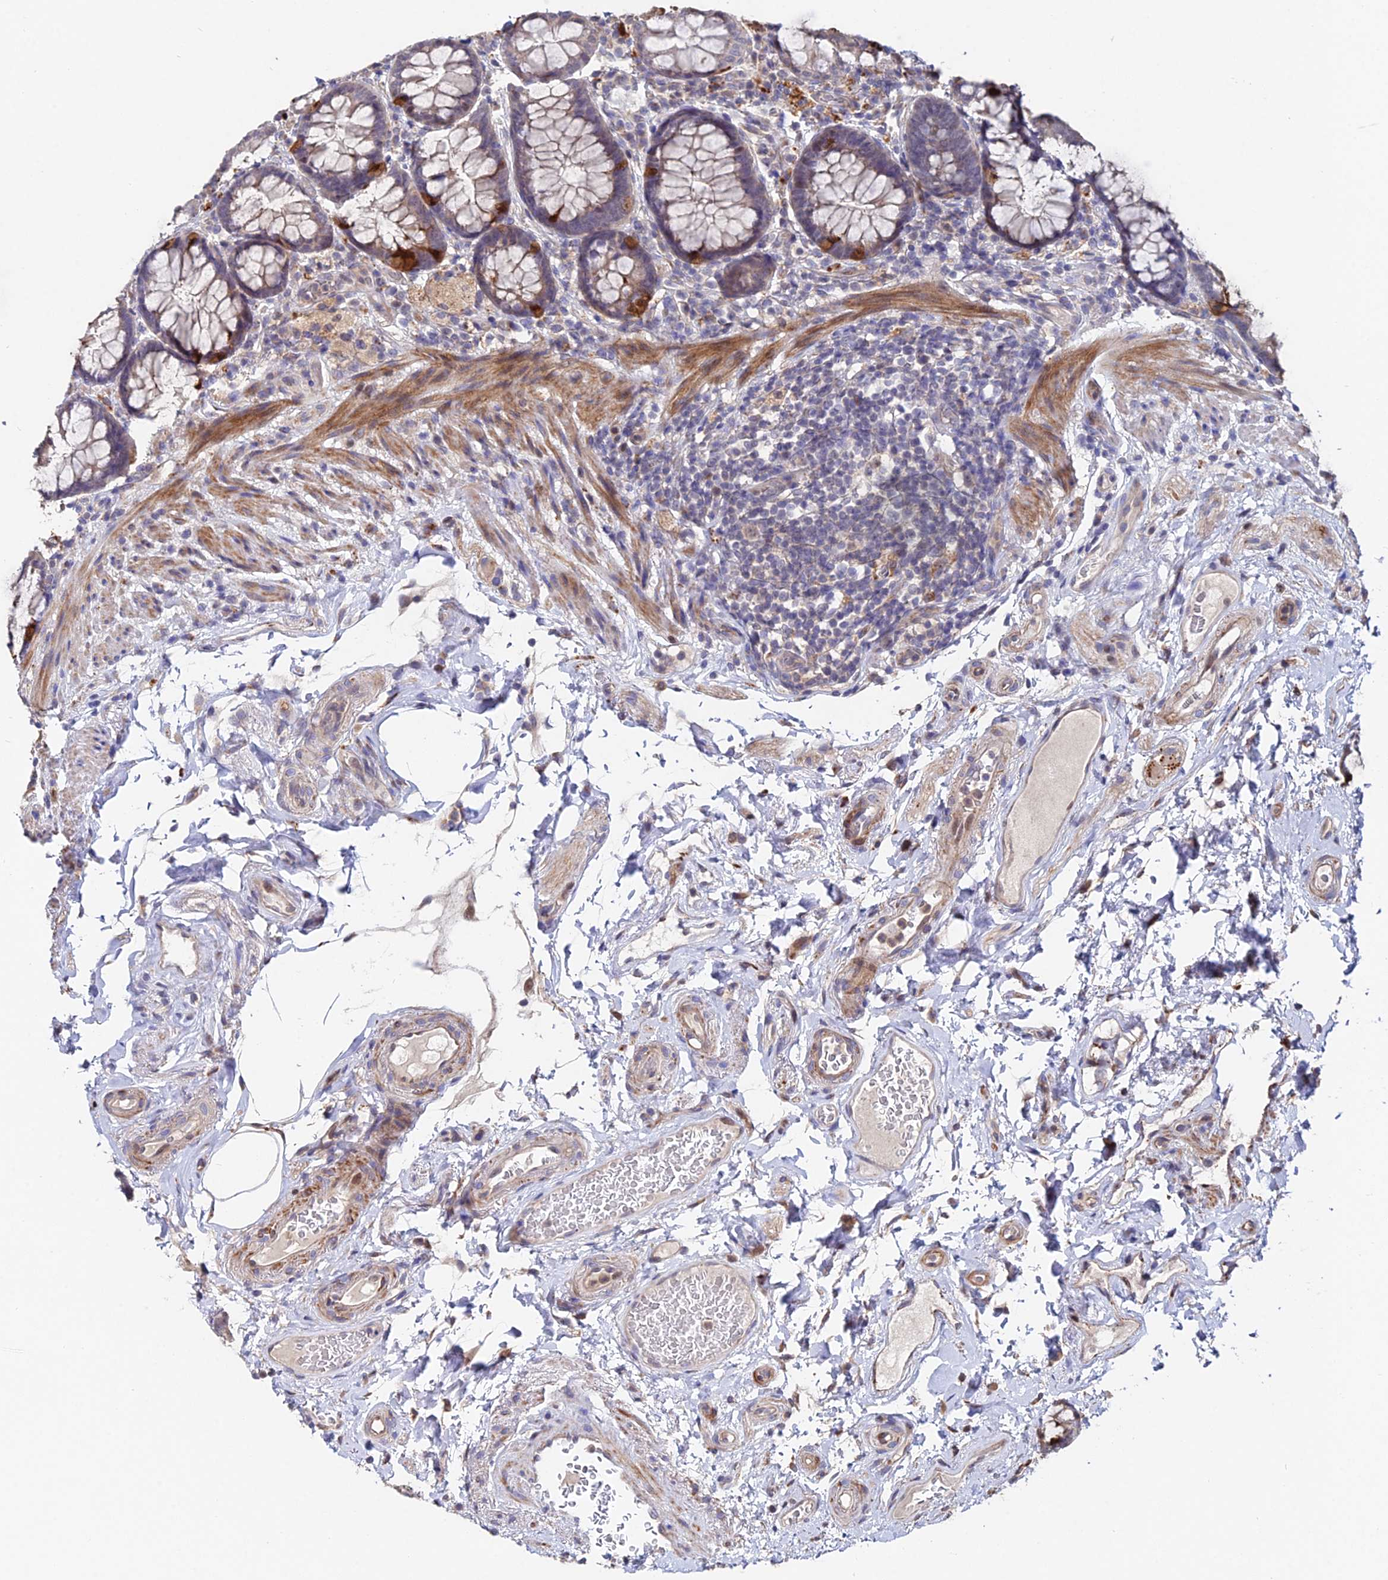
{"staining": {"intensity": "moderate", "quantity": "<25%", "location": "cytoplasmic/membranous"}, "tissue": "rectum", "cell_type": "Glandular cells", "image_type": "normal", "snomed": [{"axis": "morphology", "description": "Normal tissue, NOS"}, {"axis": "topography", "description": "Rectum"}], "caption": "A low amount of moderate cytoplasmic/membranous positivity is appreciated in about <25% of glandular cells in unremarkable rectum.", "gene": "ACTR5", "patient": {"sex": "male", "age": 83}}